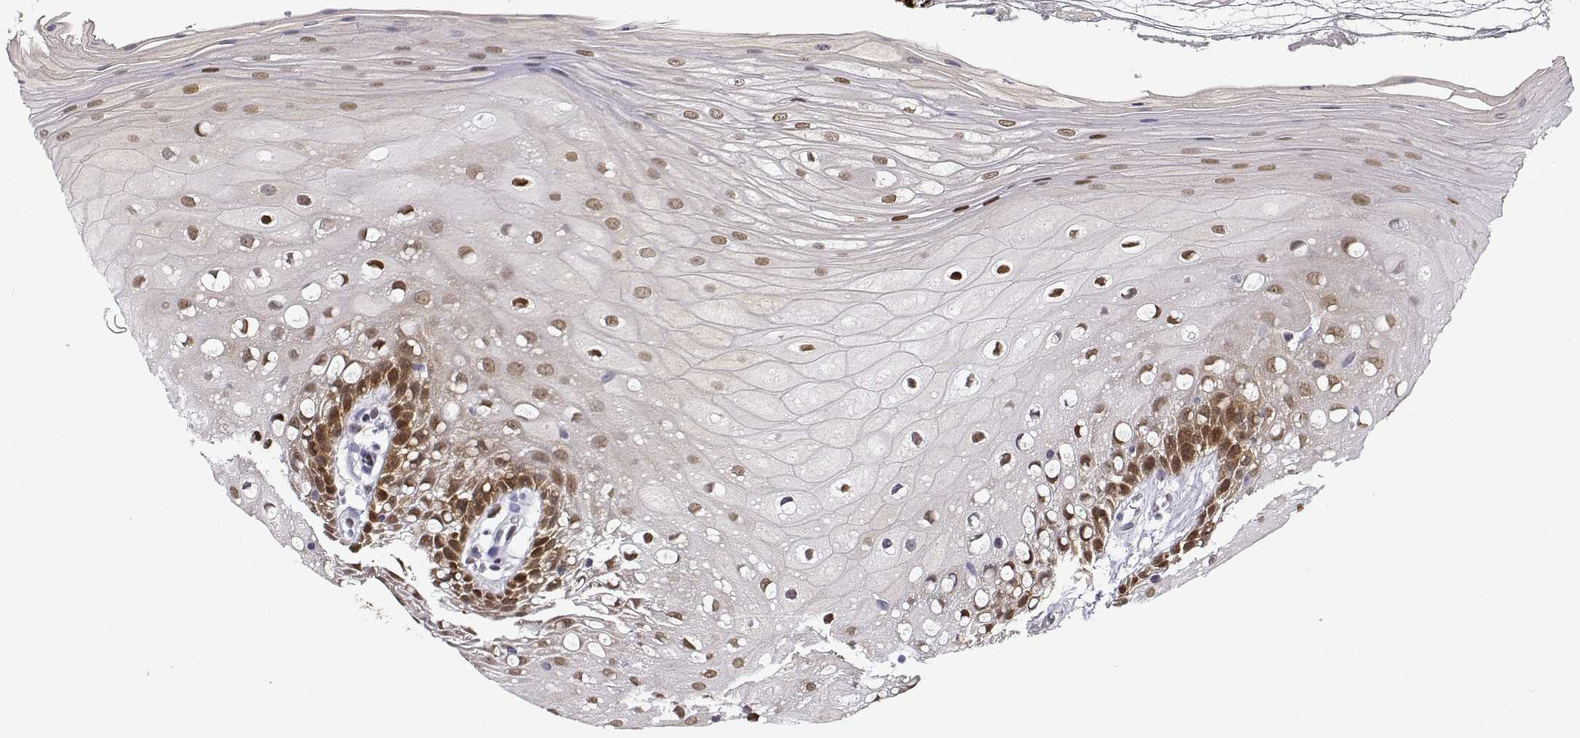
{"staining": {"intensity": "moderate", "quantity": ">75%", "location": "cytoplasmic/membranous,nuclear"}, "tissue": "oral mucosa", "cell_type": "Squamous epithelial cells", "image_type": "normal", "snomed": [{"axis": "morphology", "description": "Normal tissue, NOS"}, {"axis": "morphology", "description": "Squamous cell carcinoma, NOS"}, {"axis": "topography", "description": "Oral tissue"}, {"axis": "topography", "description": "Head-Neck"}], "caption": "Brown immunohistochemical staining in normal oral mucosa shows moderate cytoplasmic/membranous,nuclear positivity in approximately >75% of squamous epithelial cells. (Brightfield microscopy of DAB IHC at high magnification).", "gene": "PHGDH", "patient": {"sex": "male", "age": 69}}